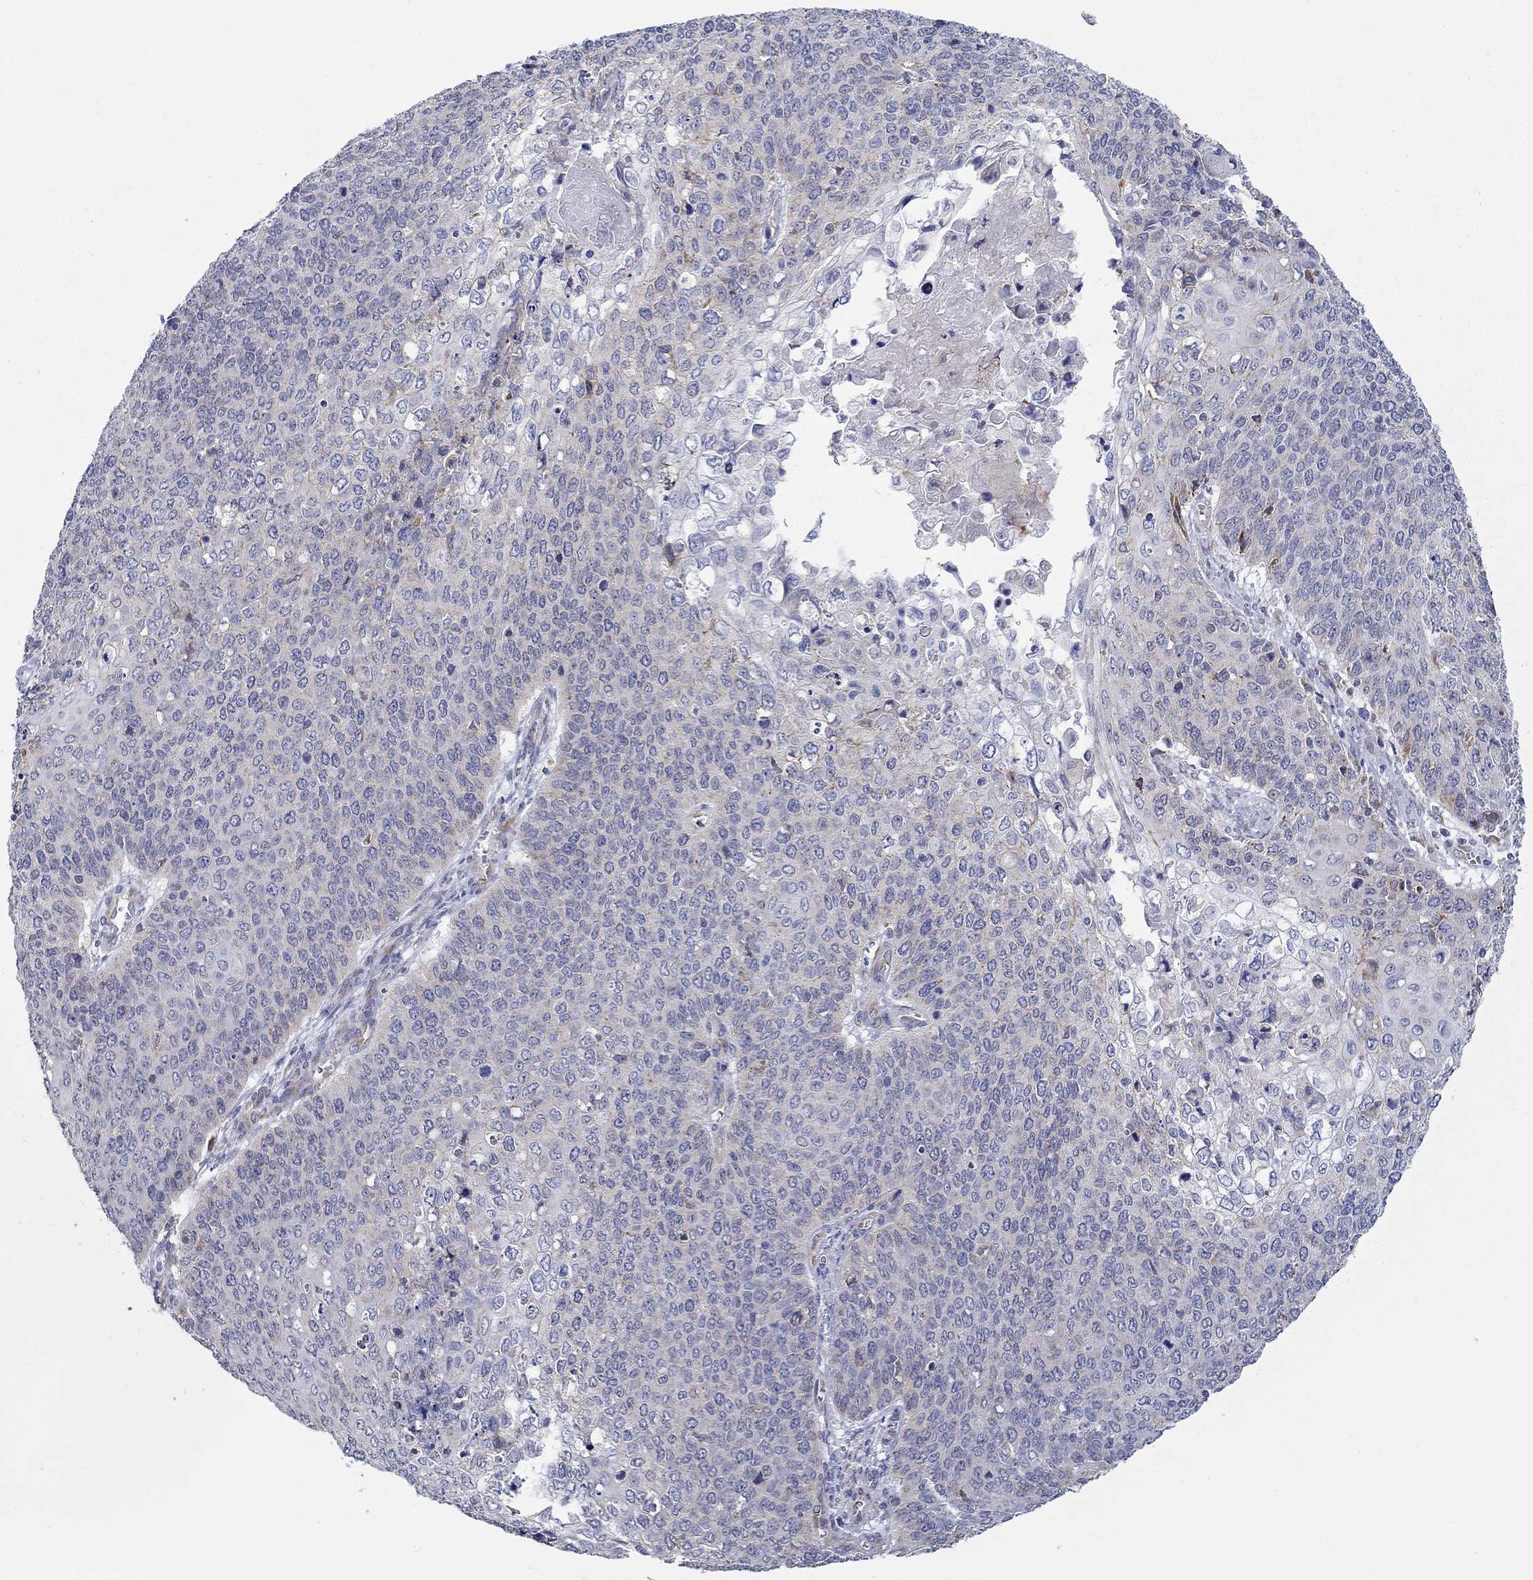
{"staining": {"intensity": "moderate", "quantity": "<25%", "location": "cytoplasmic/membranous"}, "tissue": "cervical cancer", "cell_type": "Tumor cells", "image_type": "cancer", "snomed": [{"axis": "morphology", "description": "Squamous cell carcinoma, NOS"}, {"axis": "topography", "description": "Cervix"}], "caption": "IHC photomicrograph of neoplastic tissue: squamous cell carcinoma (cervical) stained using immunohistochemistry reveals low levels of moderate protein expression localized specifically in the cytoplasmic/membranous of tumor cells, appearing as a cytoplasmic/membranous brown color.", "gene": "QRFPR", "patient": {"sex": "female", "age": 39}}